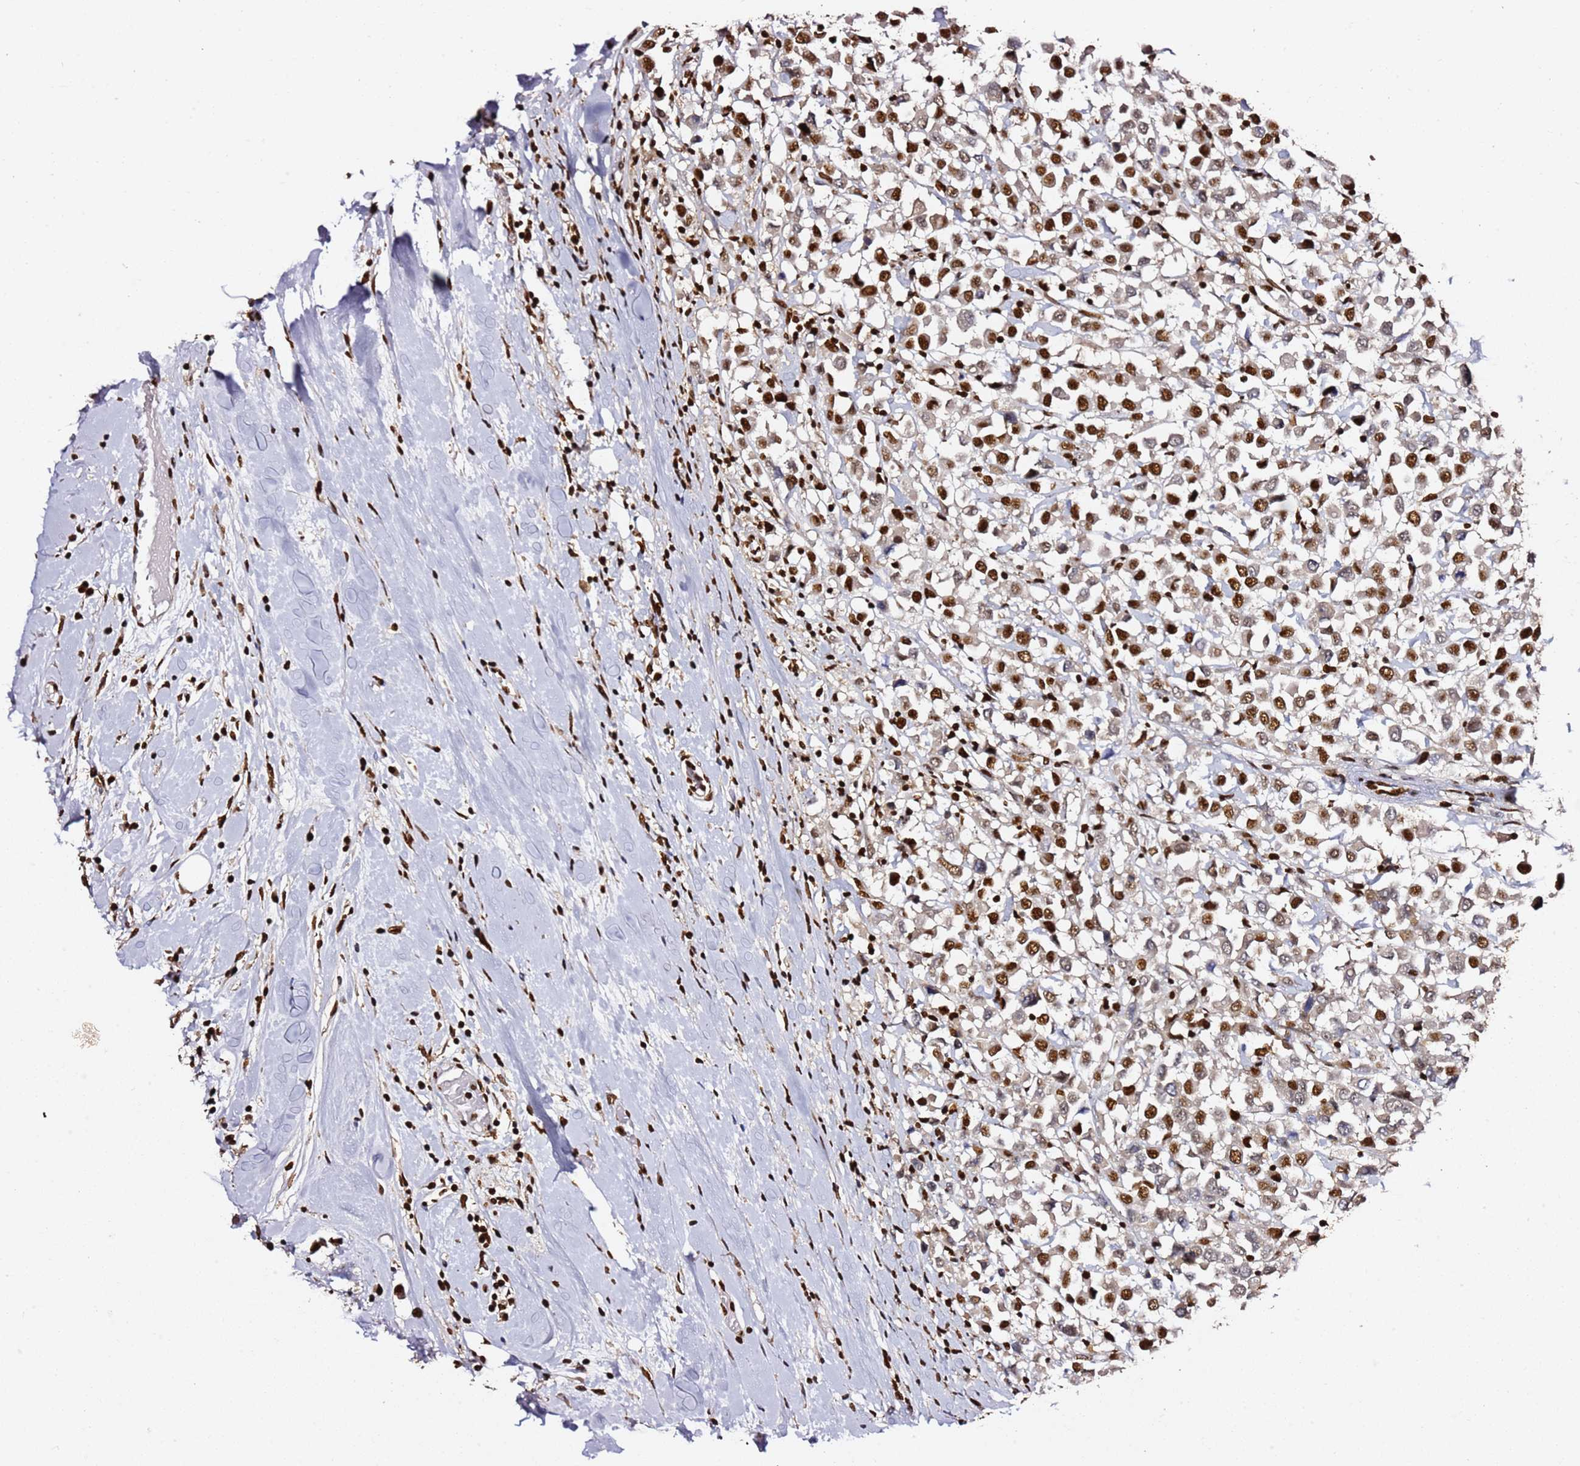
{"staining": {"intensity": "strong", "quantity": ">75%", "location": "nuclear"}, "tissue": "breast cancer", "cell_type": "Tumor cells", "image_type": "cancer", "snomed": [{"axis": "morphology", "description": "Duct carcinoma"}, {"axis": "topography", "description": "Breast"}], "caption": "Strong nuclear staining is seen in approximately >75% of tumor cells in breast cancer.", "gene": "C6orf226", "patient": {"sex": "female", "age": 61}}